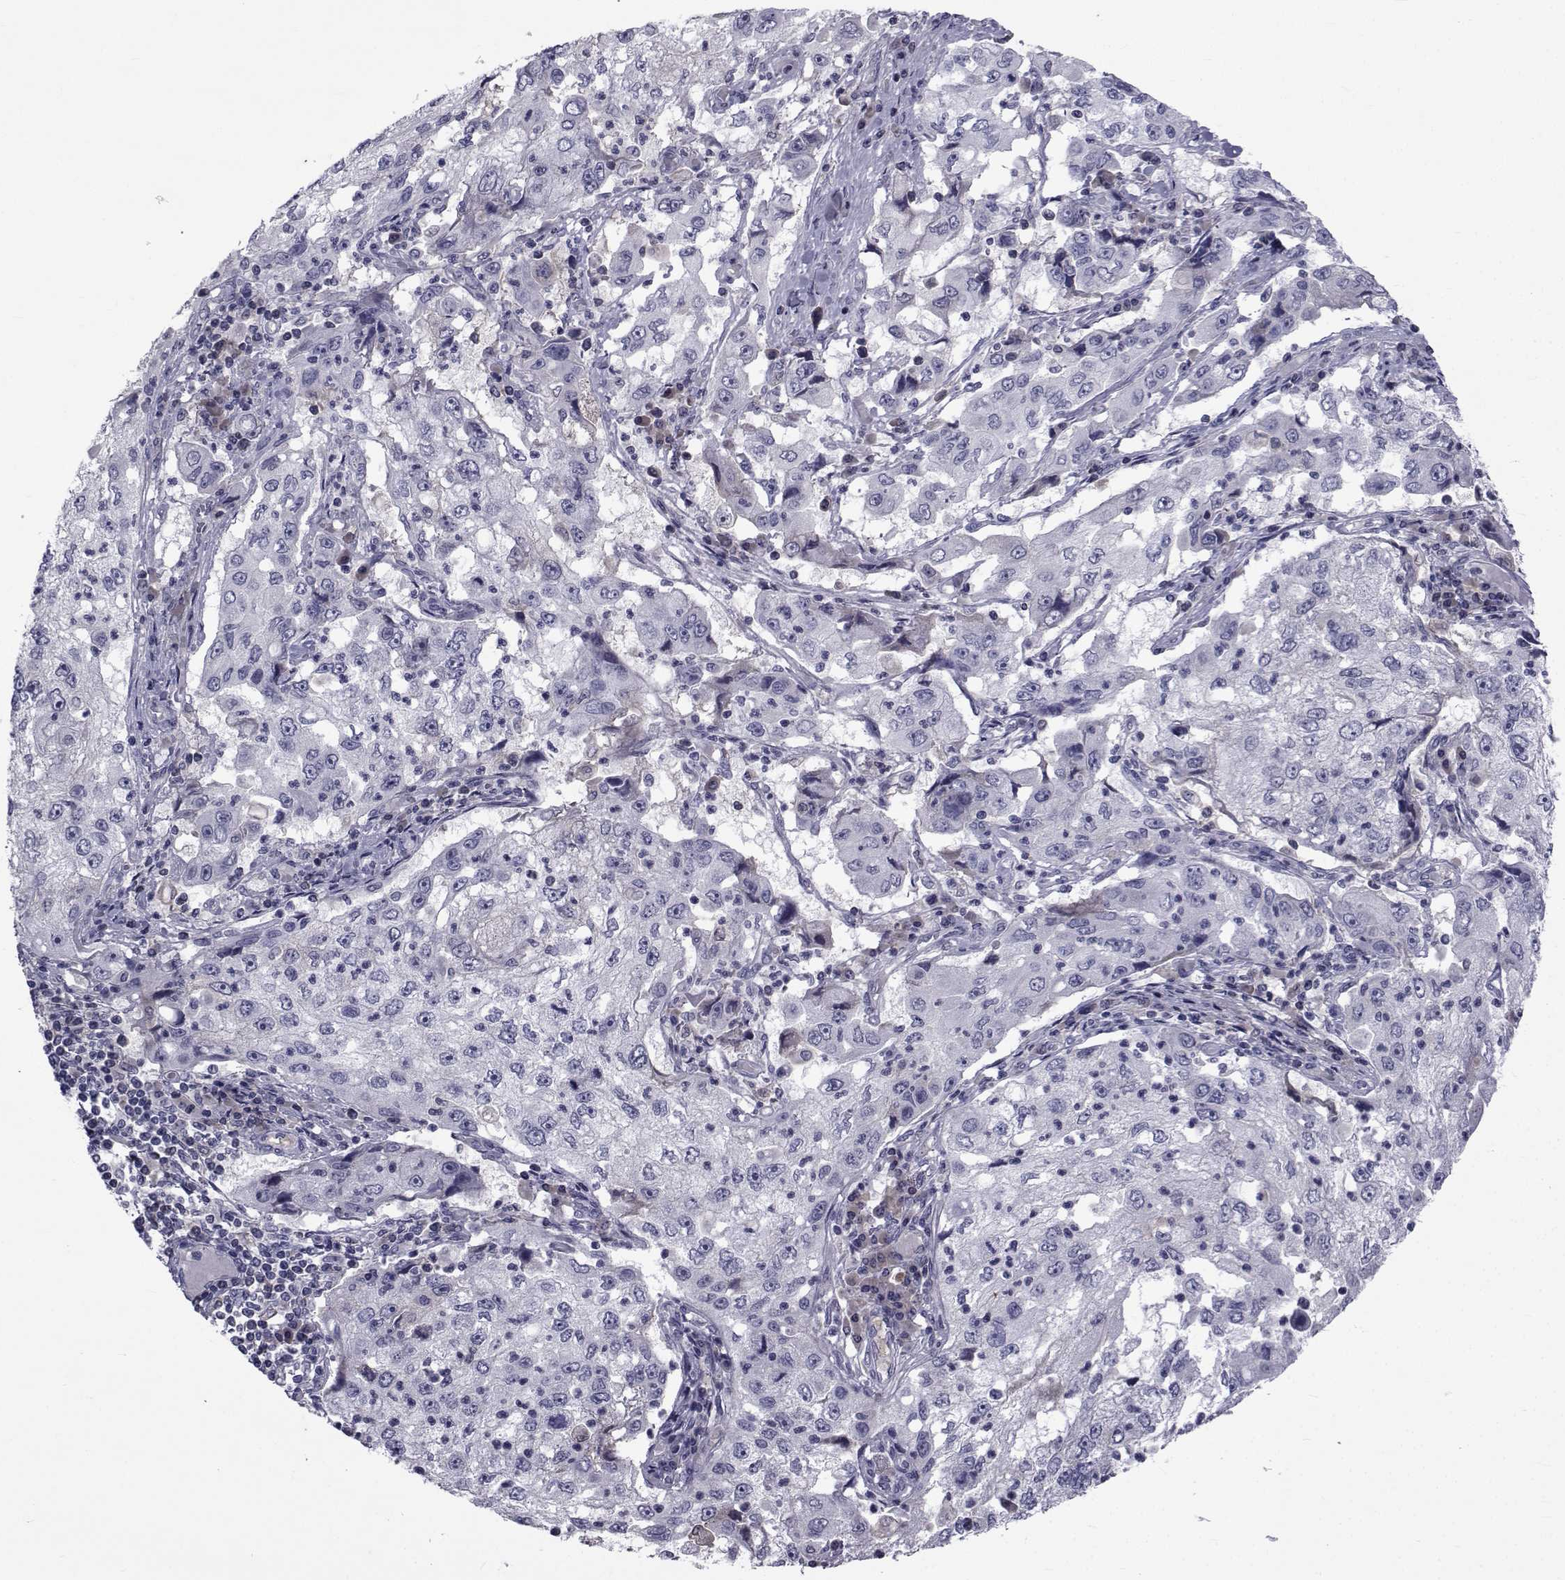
{"staining": {"intensity": "negative", "quantity": "none", "location": "none"}, "tissue": "cervical cancer", "cell_type": "Tumor cells", "image_type": "cancer", "snomed": [{"axis": "morphology", "description": "Squamous cell carcinoma, NOS"}, {"axis": "topography", "description": "Cervix"}], "caption": "High magnification brightfield microscopy of cervical squamous cell carcinoma stained with DAB (3,3'-diaminobenzidine) (brown) and counterstained with hematoxylin (blue): tumor cells show no significant staining.", "gene": "PAX2", "patient": {"sex": "female", "age": 36}}